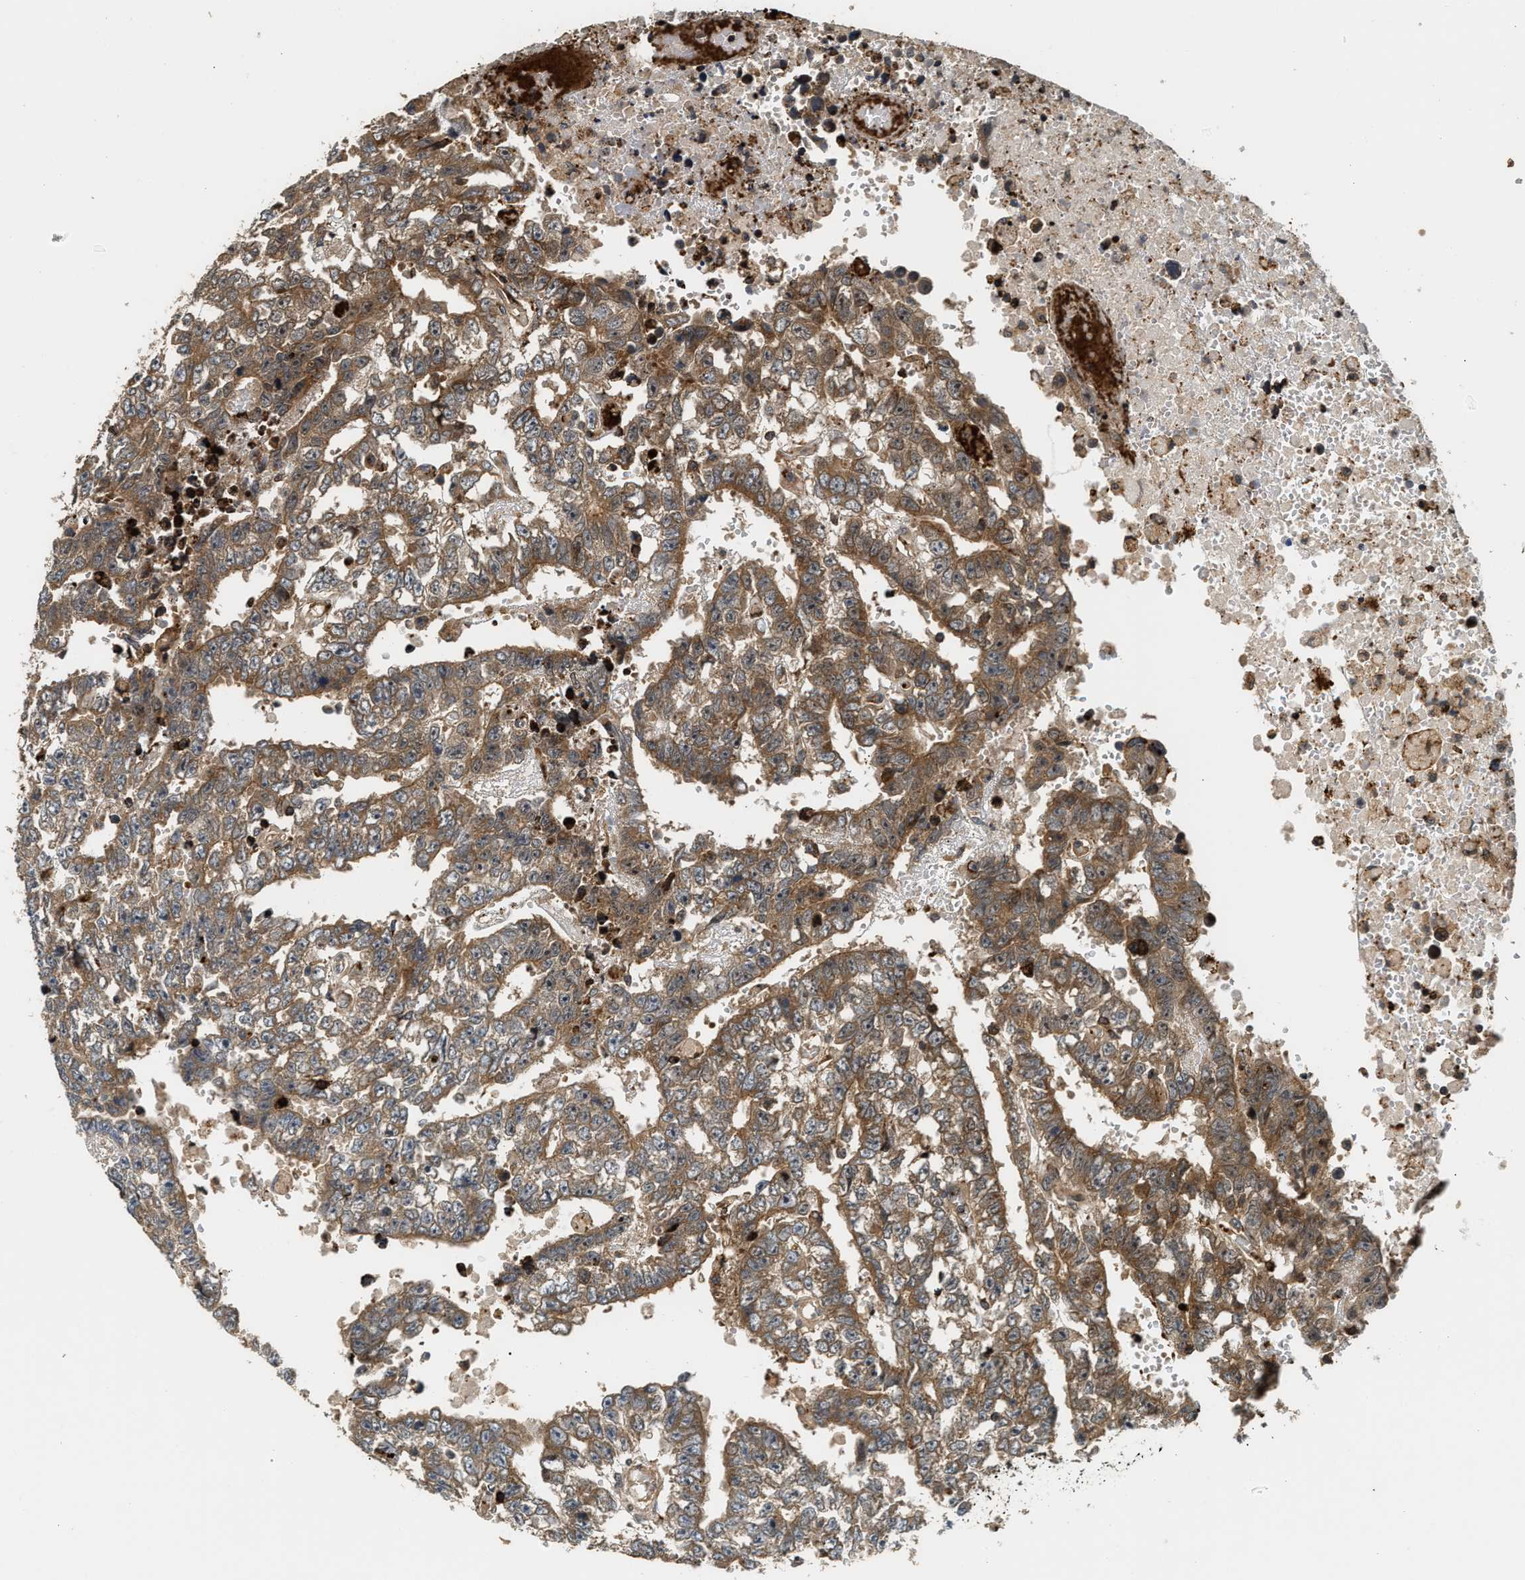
{"staining": {"intensity": "moderate", "quantity": ">75%", "location": "cytoplasmic/membranous"}, "tissue": "testis cancer", "cell_type": "Tumor cells", "image_type": "cancer", "snomed": [{"axis": "morphology", "description": "Carcinoma, Embryonal, NOS"}, {"axis": "topography", "description": "Testis"}], "caption": "Immunohistochemistry (IHC) image of human testis cancer stained for a protein (brown), which shows medium levels of moderate cytoplasmic/membranous expression in about >75% of tumor cells.", "gene": "SNX5", "patient": {"sex": "male", "age": 25}}